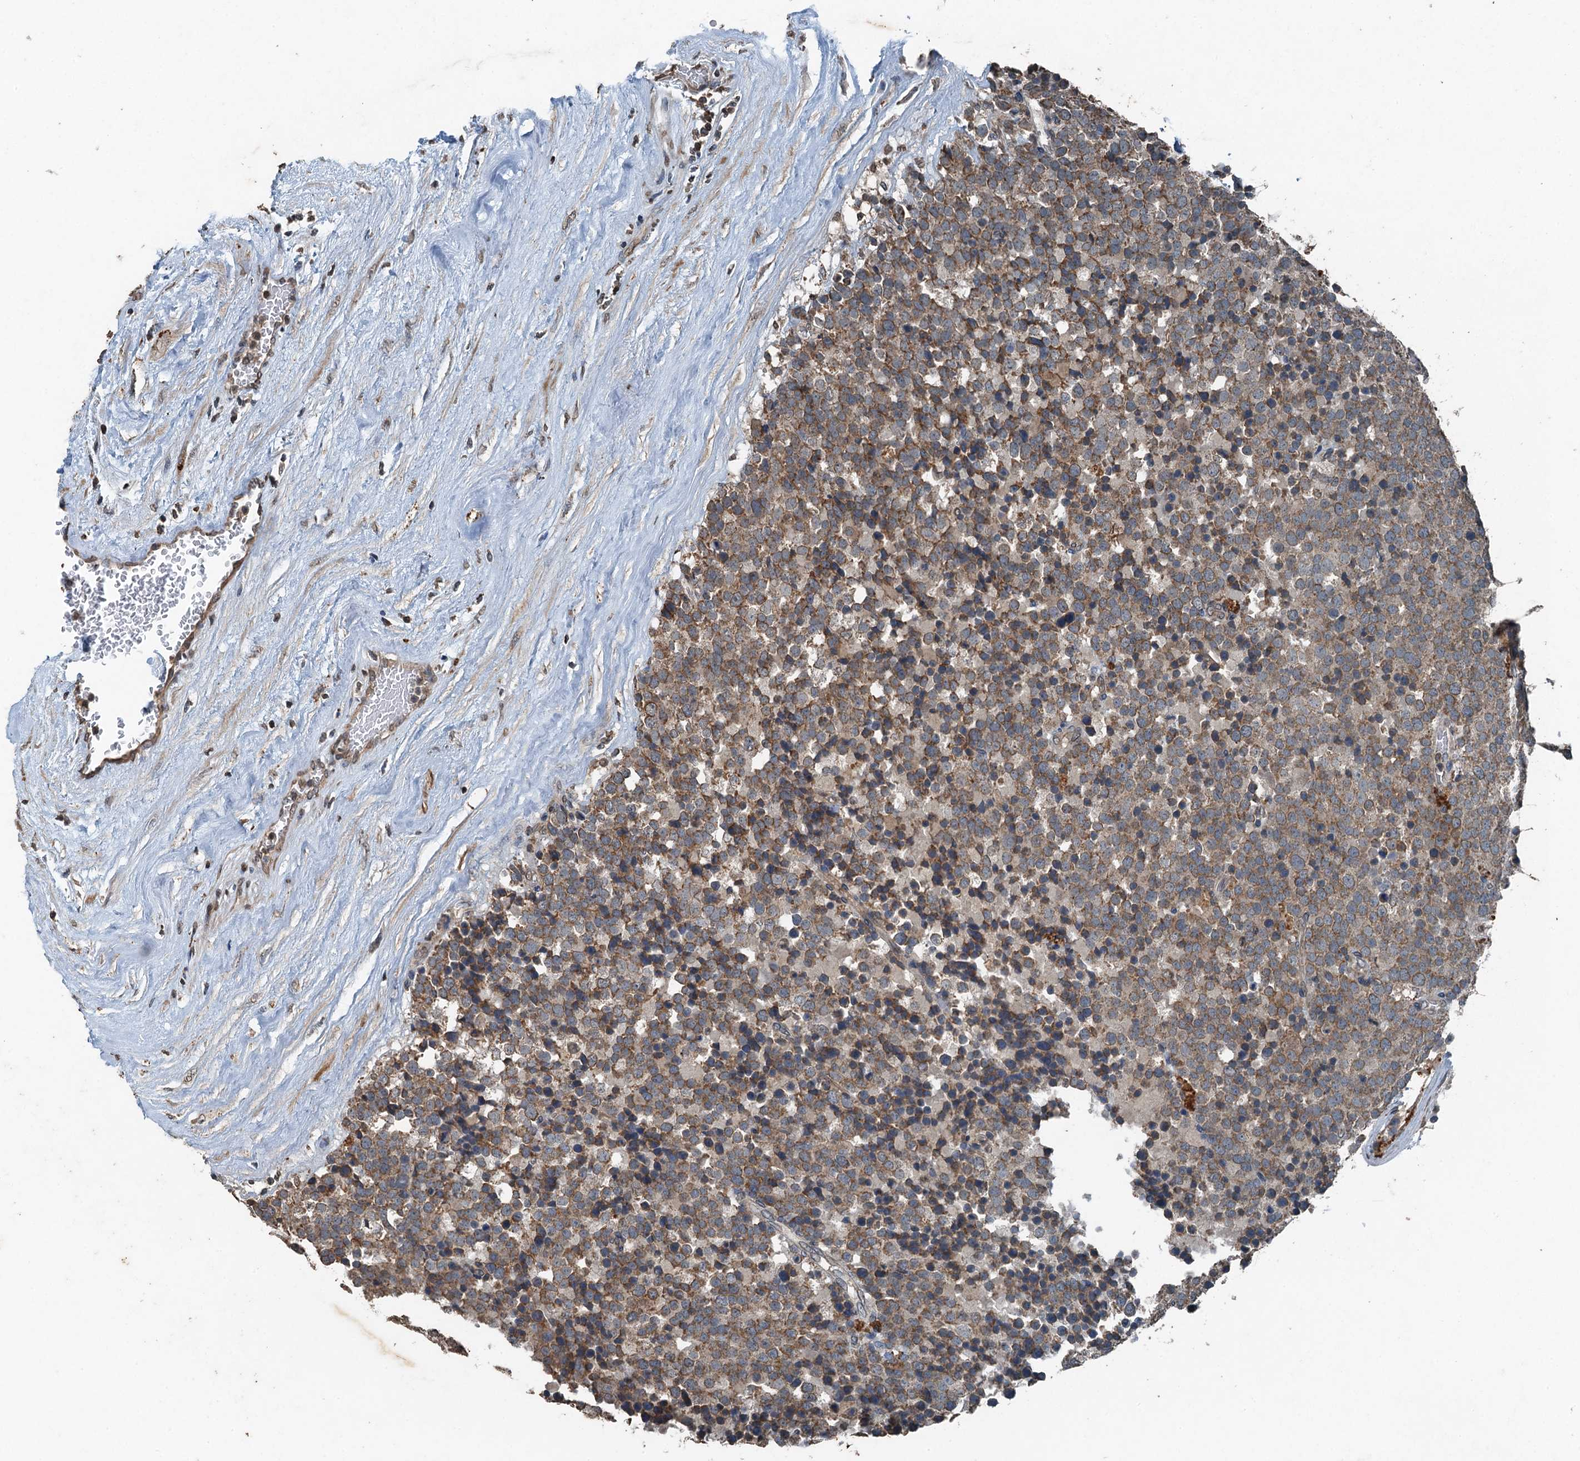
{"staining": {"intensity": "moderate", "quantity": ">75%", "location": "cytoplasmic/membranous"}, "tissue": "testis cancer", "cell_type": "Tumor cells", "image_type": "cancer", "snomed": [{"axis": "morphology", "description": "Seminoma, NOS"}, {"axis": "topography", "description": "Testis"}], "caption": "A brown stain labels moderate cytoplasmic/membranous positivity of a protein in seminoma (testis) tumor cells.", "gene": "TCTN1", "patient": {"sex": "male", "age": 71}}